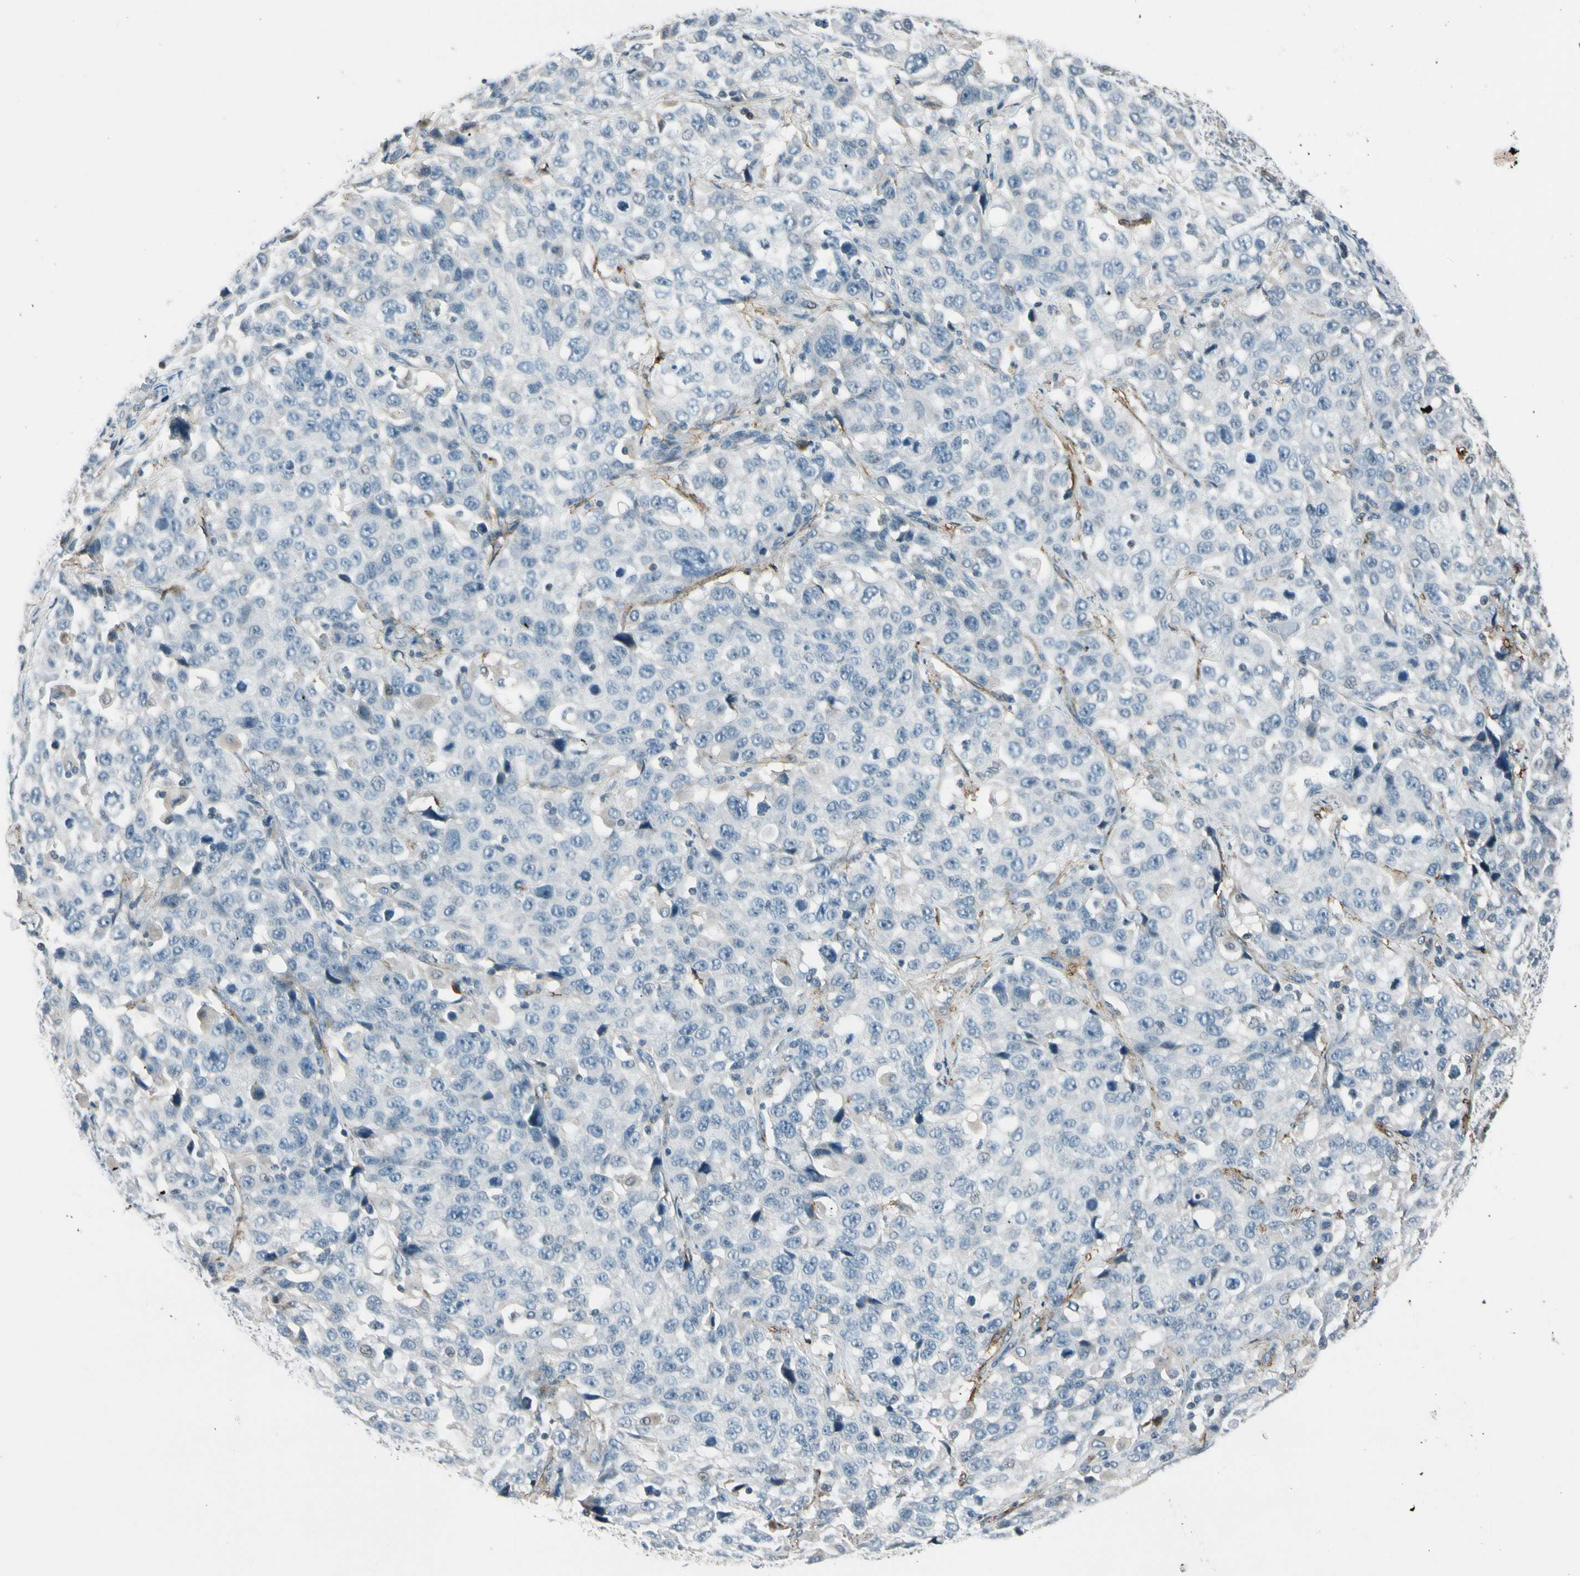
{"staining": {"intensity": "negative", "quantity": "none", "location": "none"}, "tissue": "stomach cancer", "cell_type": "Tumor cells", "image_type": "cancer", "snomed": [{"axis": "morphology", "description": "Normal tissue, NOS"}, {"axis": "morphology", "description": "Adenocarcinoma, NOS"}, {"axis": "topography", "description": "Stomach"}], "caption": "The histopathology image displays no staining of tumor cells in stomach adenocarcinoma.", "gene": "PDPN", "patient": {"sex": "male", "age": 48}}